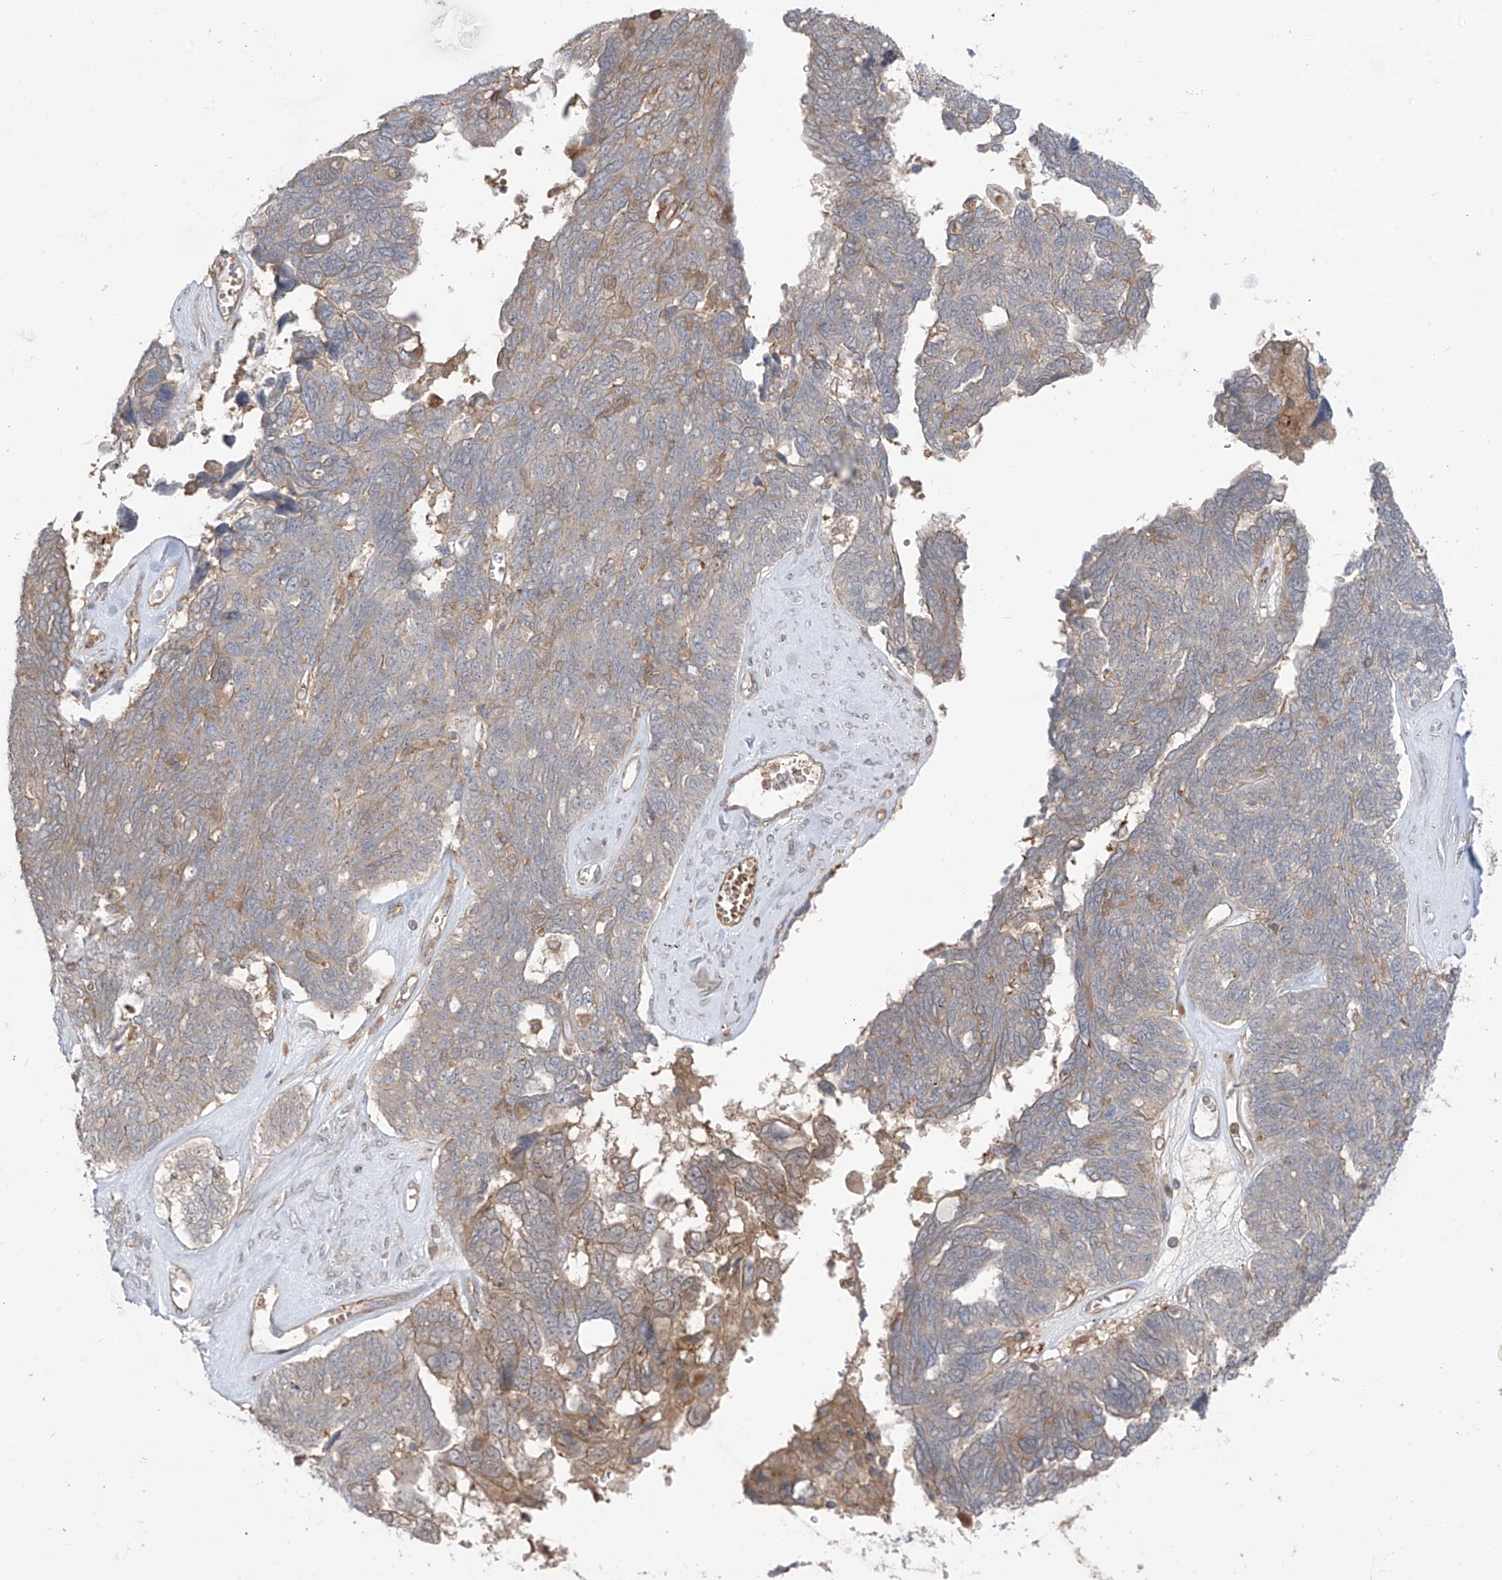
{"staining": {"intensity": "weak", "quantity": "<25%", "location": "cytoplasmic/membranous"}, "tissue": "ovarian cancer", "cell_type": "Tumor cells", "image_type": "cancer", "snomed": [{"axis": "morphology", "description": "Cystadenocarcinoma, serous, NOS"}, {"axis": "topography", "description": "Ovary"}], "caption": "Micrograph shows no significant protein staining in tumor cells of ovarian serous cystadenocarcinoma.", "gene": "TRMU", "patient": {"sex": "female", "age": 79}}